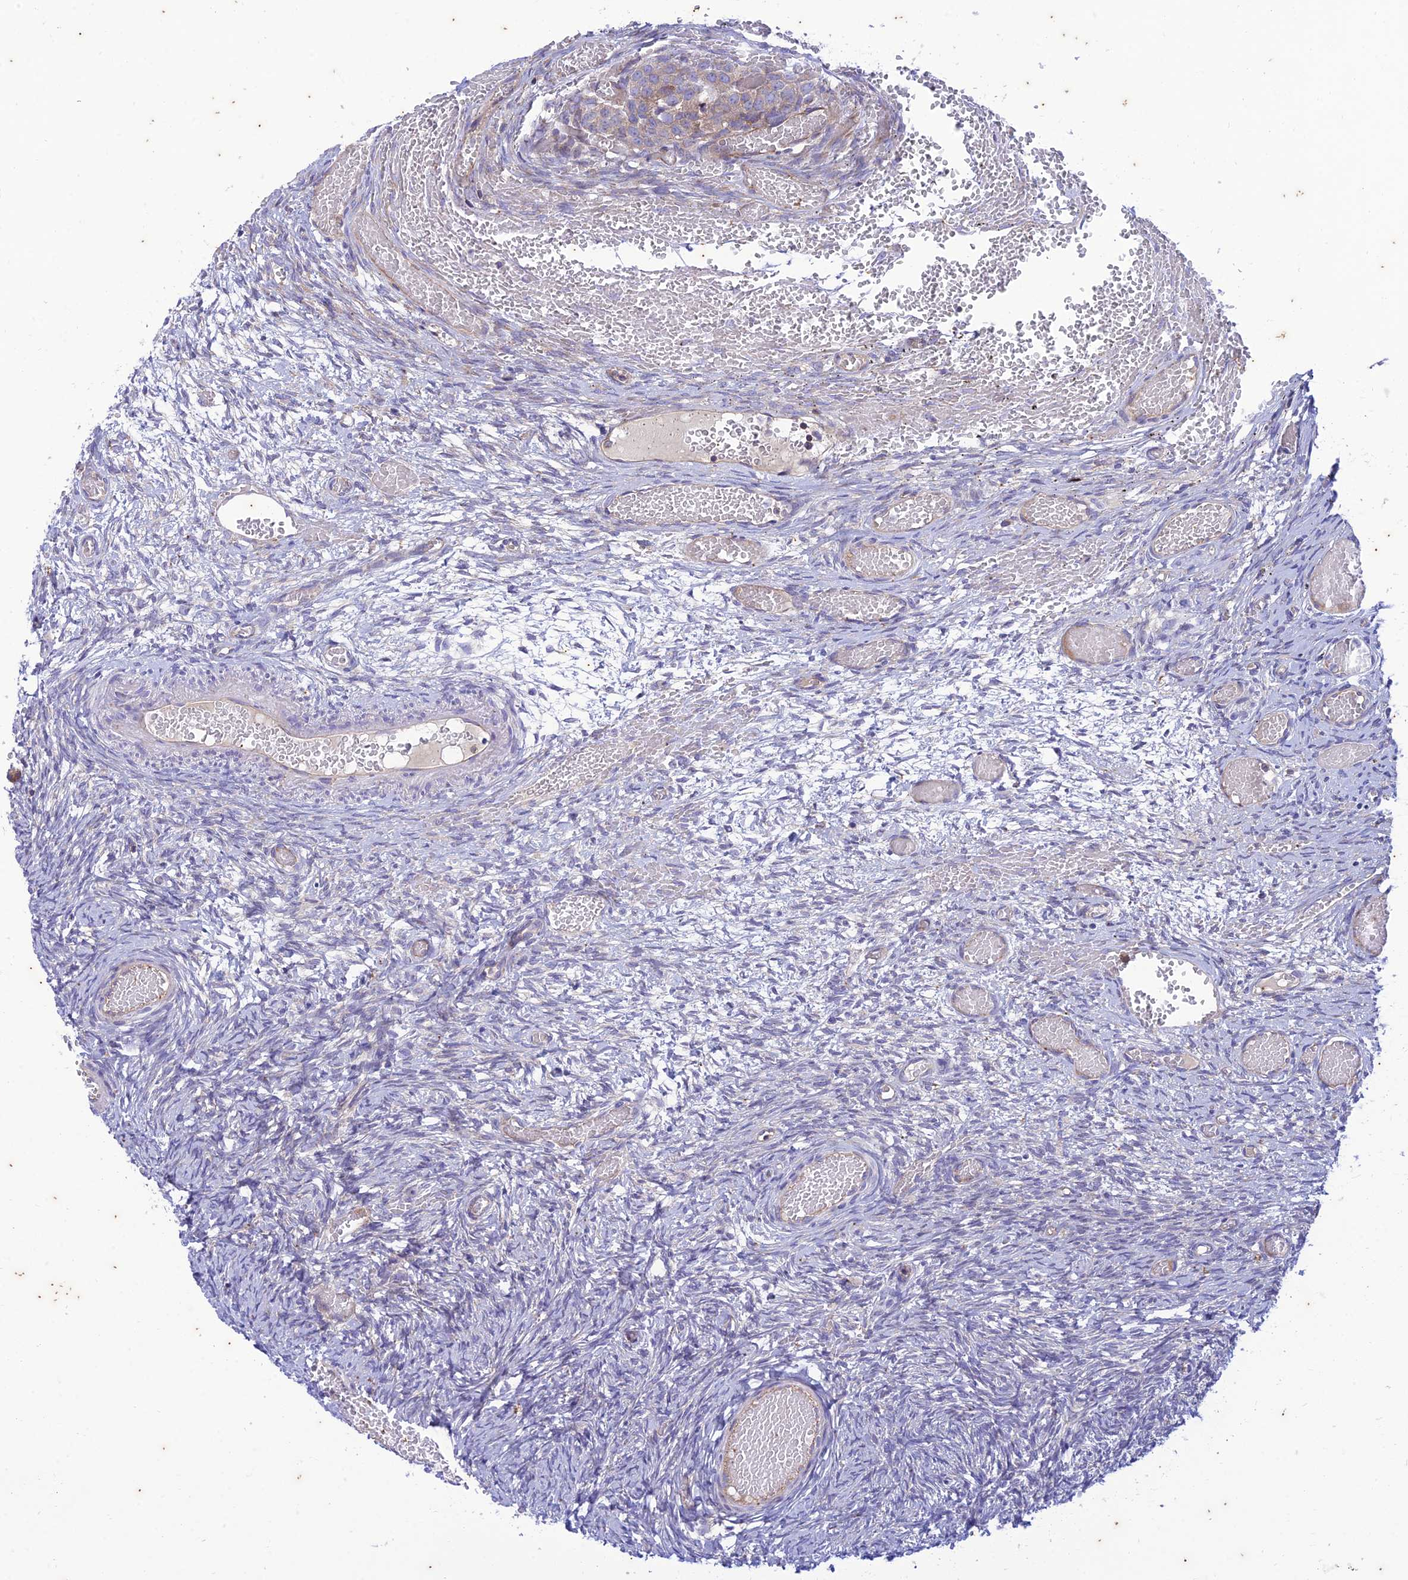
{"staining": {"intensity": "negative", "quantity": "none", "location": "none"}, "tissue": "ovary", "cell_type": "Ovarian stroma cells", "image_type": "normal", "snomed": [{"axis": "morphology", "description": "Adenocarcinoma, NOS"}, {"axis": "topography", "description": "Endometrium"}], "caption": "DAB (3,3'-diaminobenzidine) immunohistochemical staining of normal human ovary shows no significant positivity in ovarian stroma cells.", "gene": "PIMREG", "patient": {"sex": "female", "age": 32}}